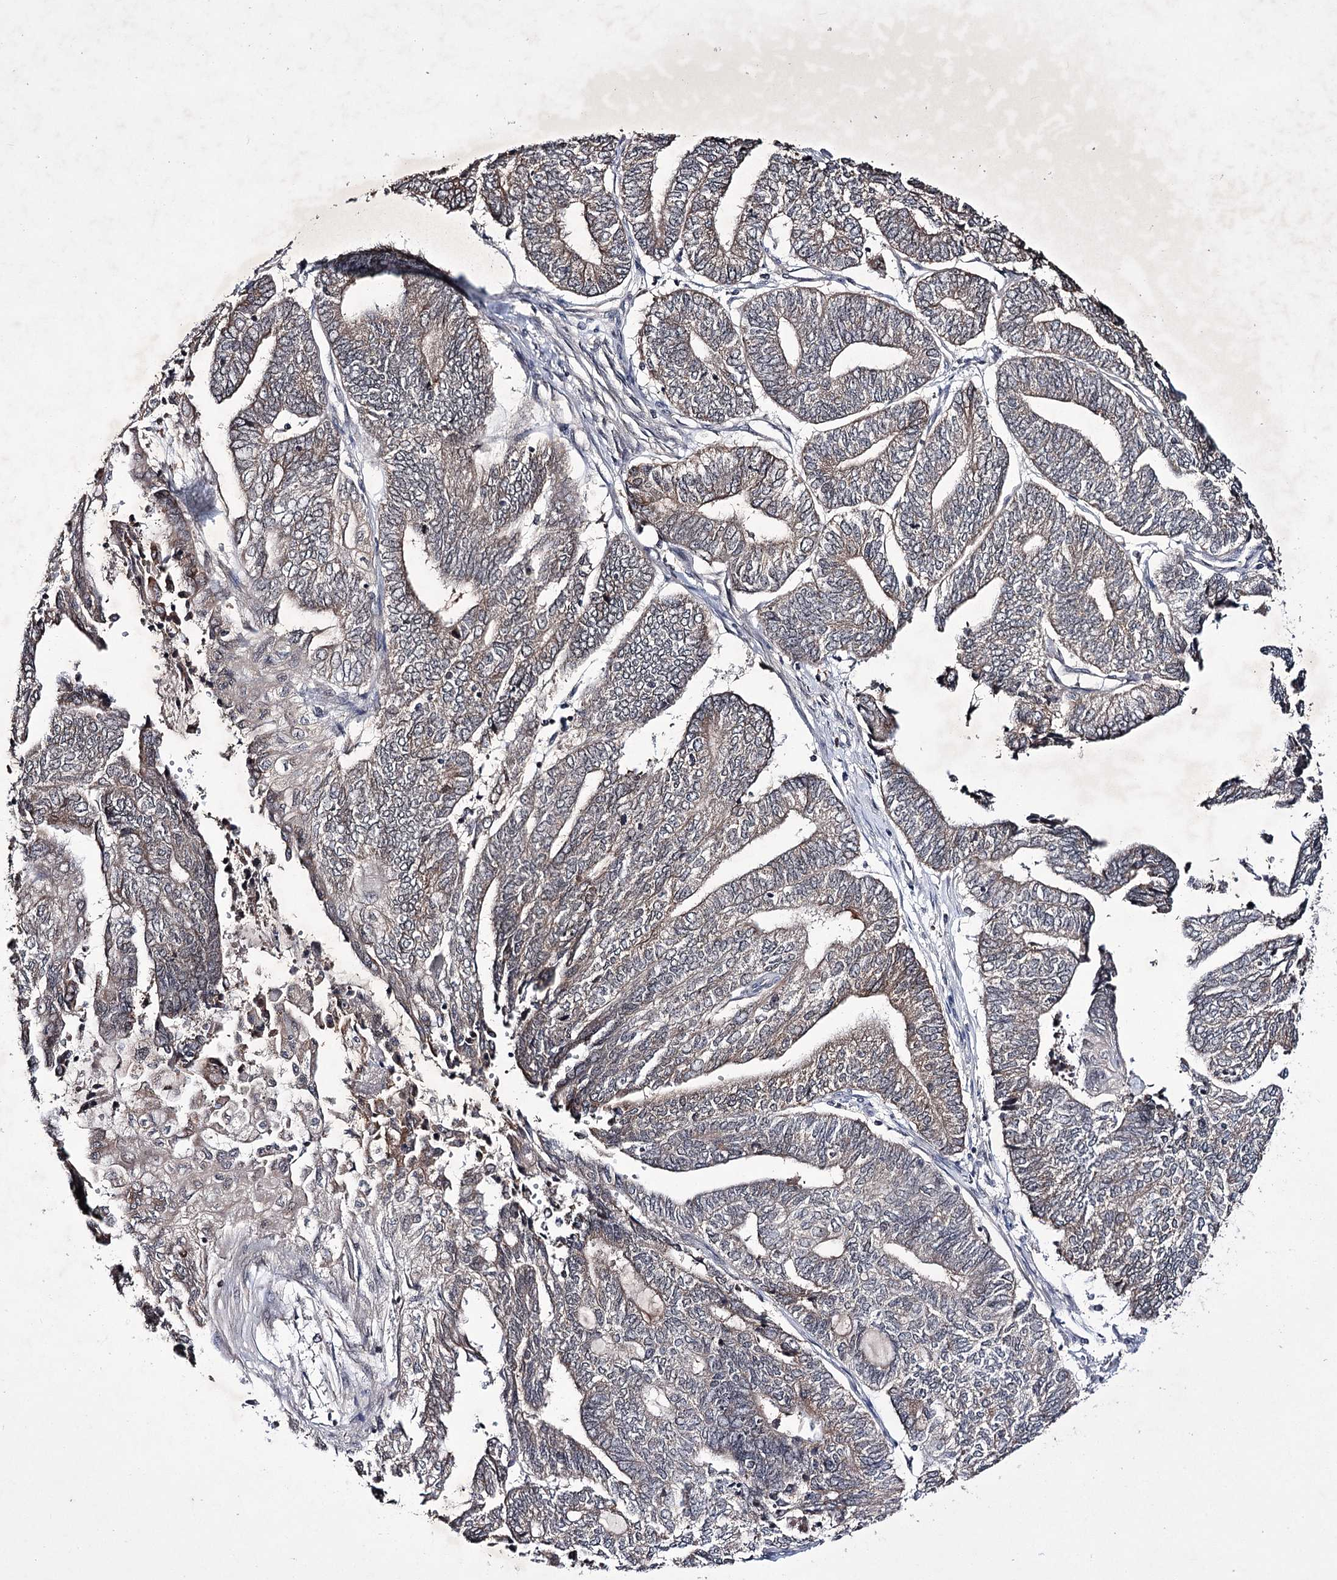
{"staining": {"intensity": "weak", "quantity": "25%-75%", "location": "cytoplasmic/membranous"}, "tissue": "endometrial cancer", "cell_type": "Tumor cells", "image_type": "cancer", "snomed": [{"axis": "morphology", "description": "Adenocarcinoma, NOS"}, {"axis": "topography", "description": "Uterus"}, {"axis": "topography", "description": "Endometrium"}], "caption": "This photomicrograph exhibits immunohistochemistry (IHC) staining of human endometrial cancer, with low weak cytoplasmic/membranous staining in approximately 25%-75% of tumor cells.", "gene": "VGLL4", "patient": {"sex": "female", "age": 70}}